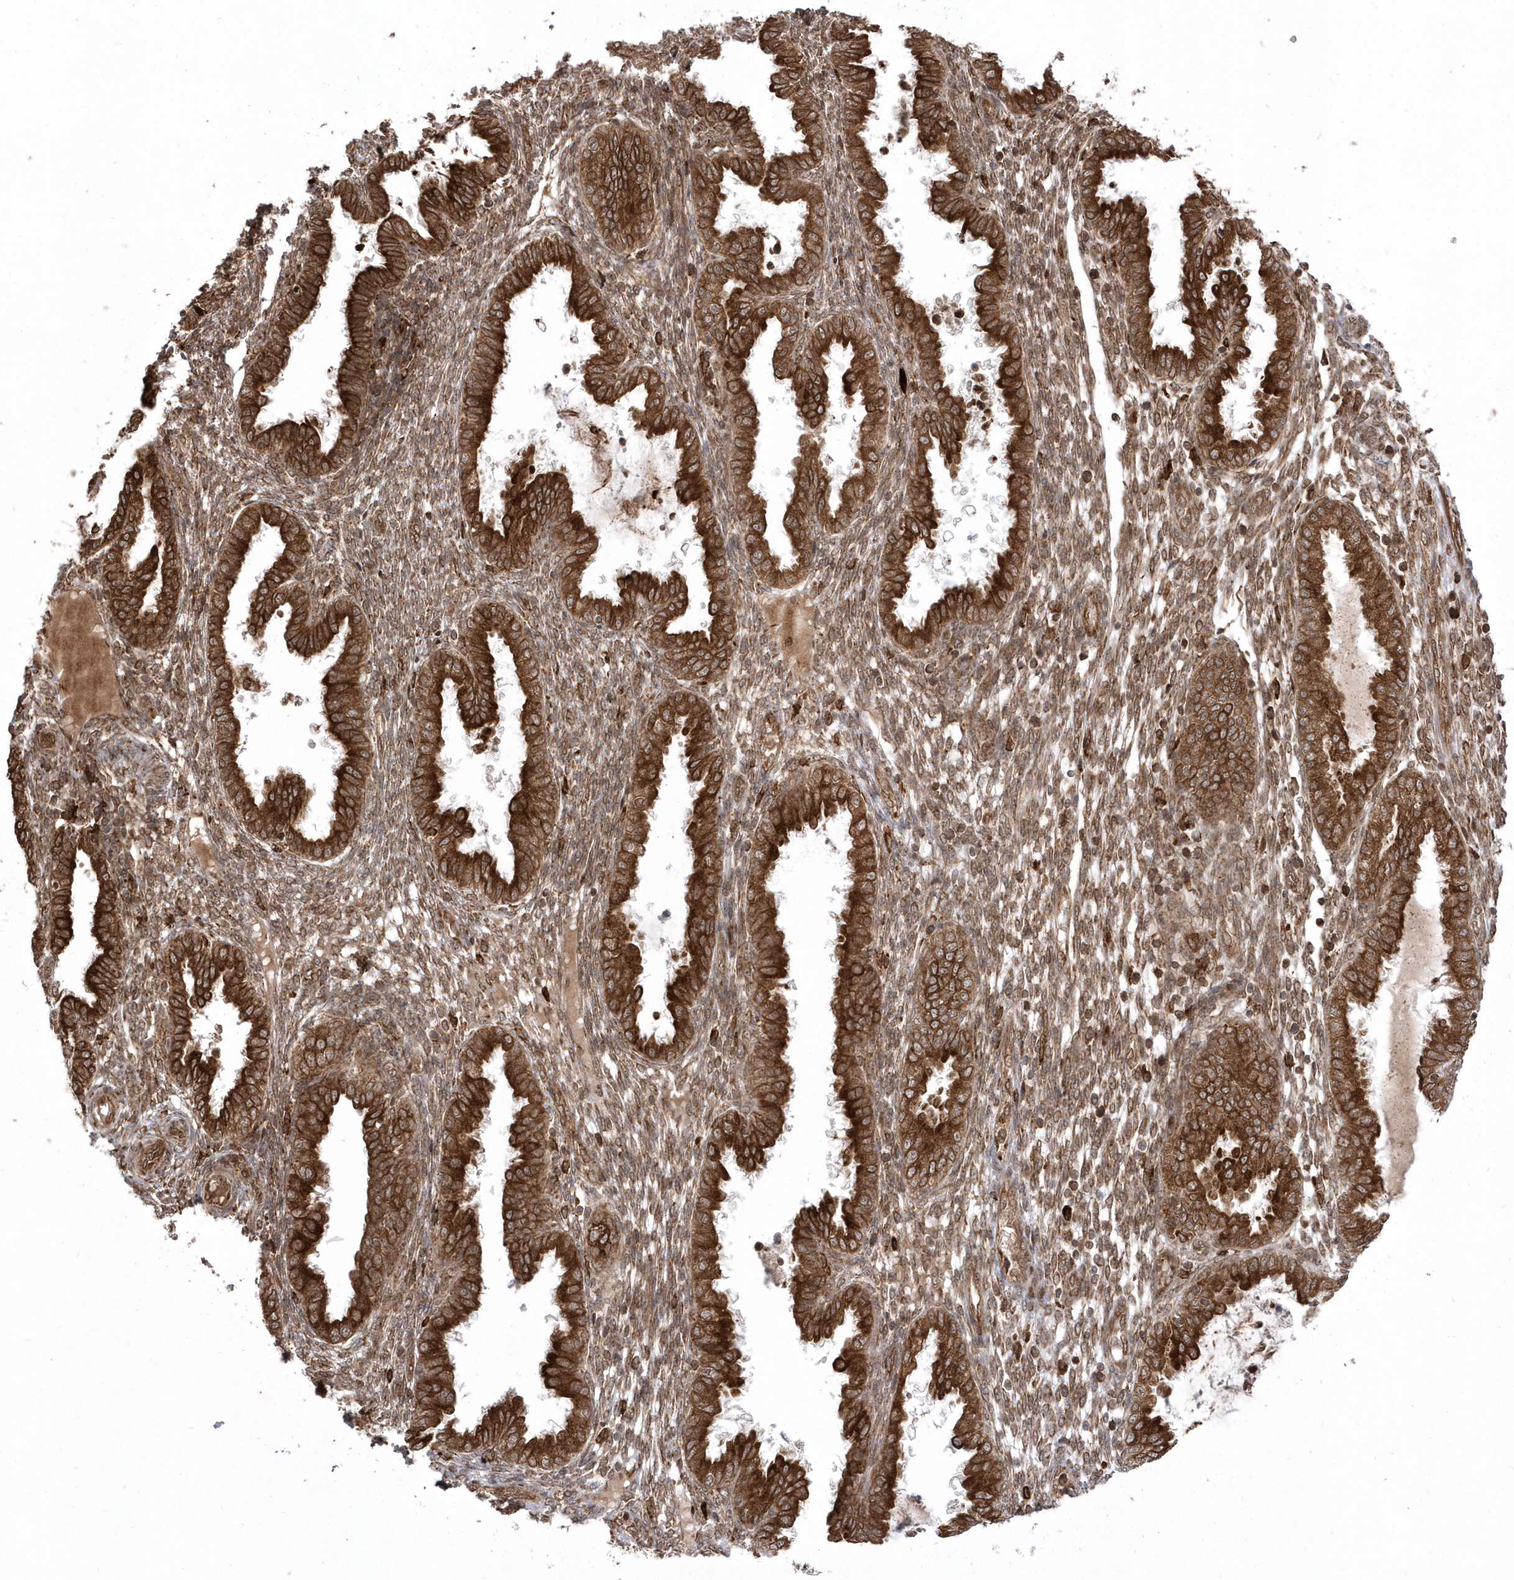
{"staining": {"intensity": "moderate", "quantity": ">75%", "location": "cytoplasmic/membranous"}, "tissue": "endometrium", "cell_type": "Cells in endometrial stroma", "image_type": "normal", "snomed": [{"axis": "morphology", "description": "Normal tissue, NOS"}, {"axis": "topography", "description": "Endometrium"}], "caption": "Protein staining shows moderate cytoplasmic/membranous expression in approximately >75% of cells in endometrial stroma in normal endometrium.", "gene": "EPC2", "patient": {"sex": "female", "age": 33}}